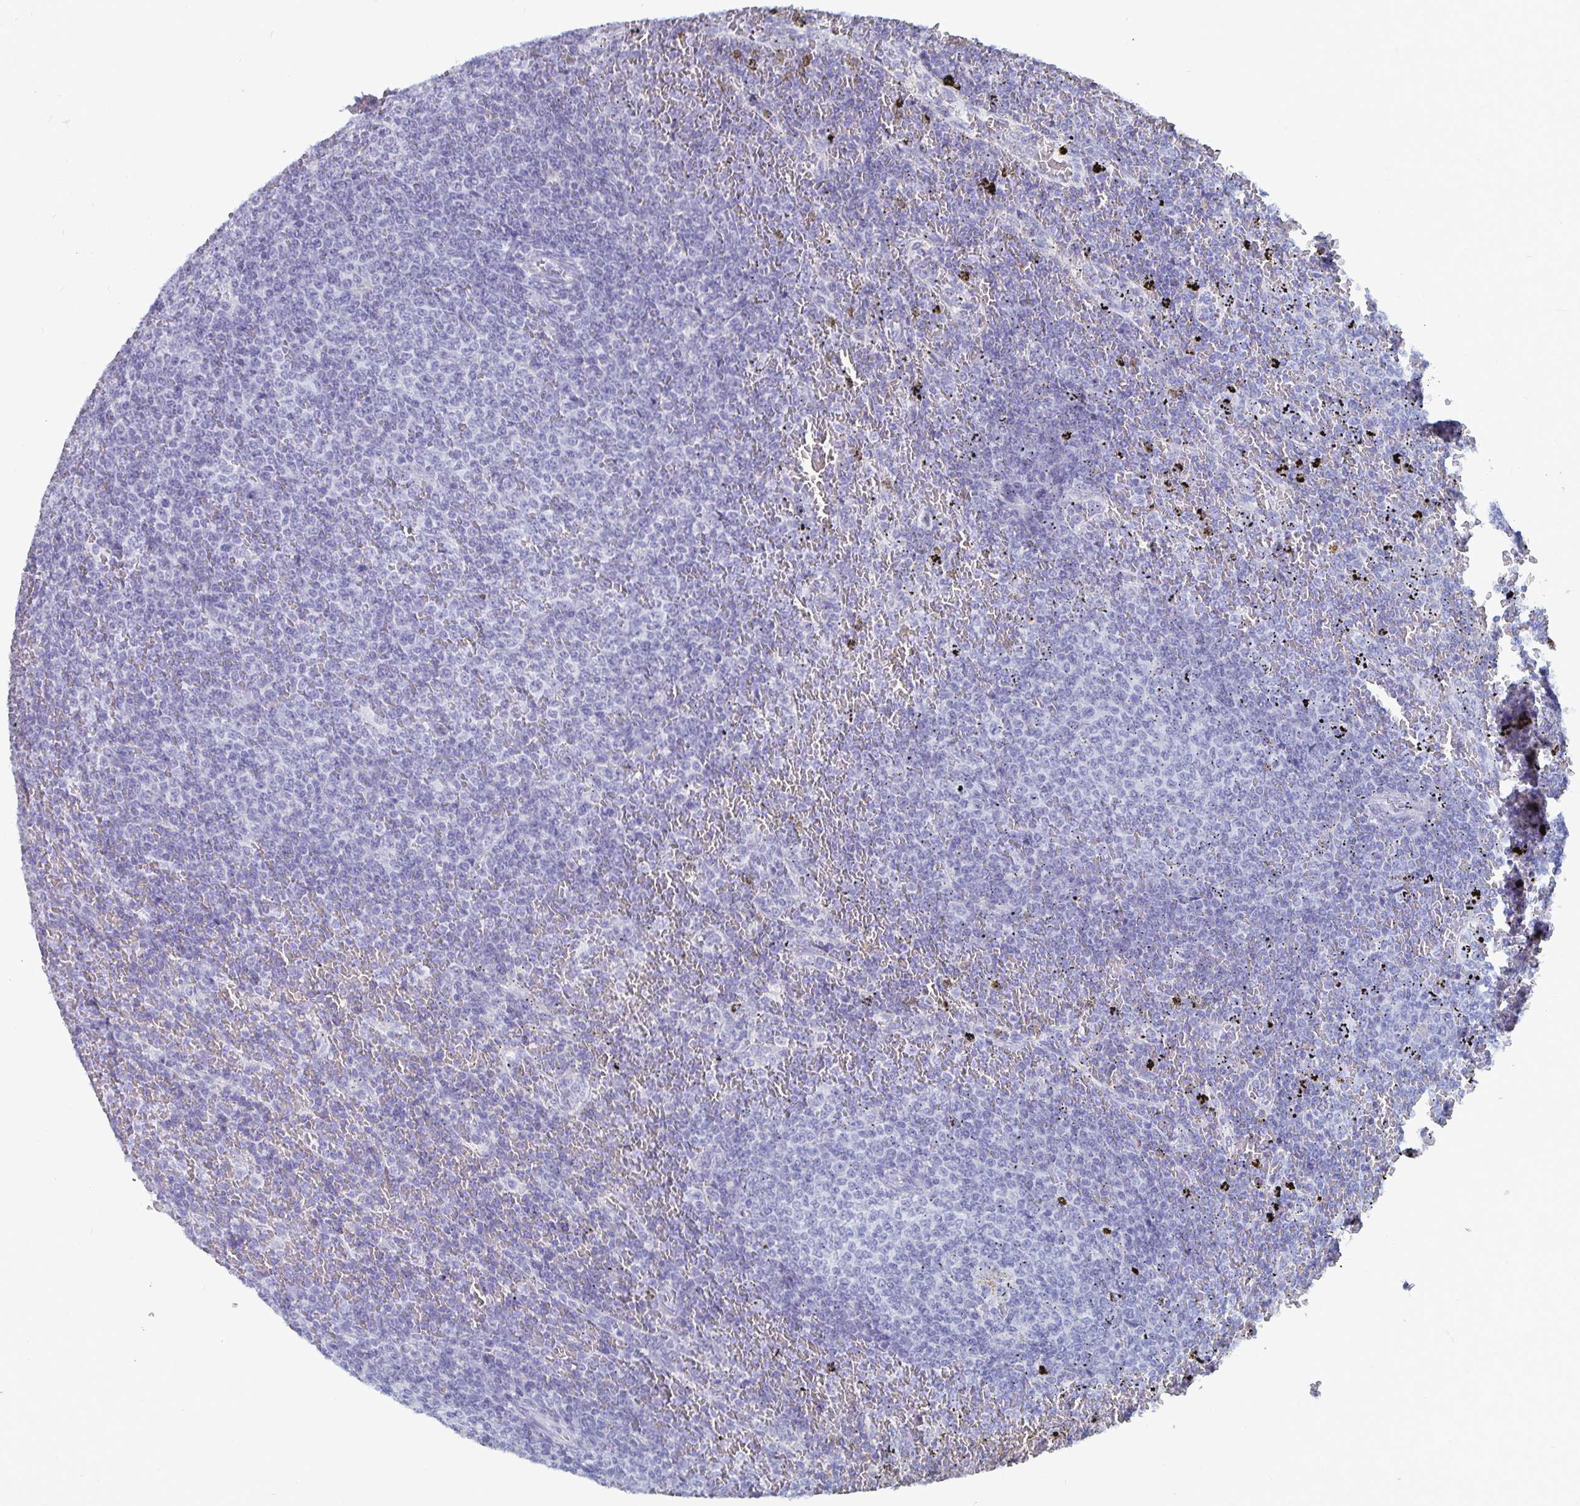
{"staining": {"intensity": "negative", "quantity": "none", "location": "none"}, "tissue": "lymphoma", "cell_type": "Tumor cells", "image_type": "cancer", "snomed": [{"axis": "morphology", "description": "Malignant lymphoma, non-Hodgkin's type, Low grade"}, {"axis": "topography", "description": "Spleen"}], "caption": "Histopathology image shows no protein staining in tumor cells of low-grade malignant lymphoma, non-Hodgkin's type tissue. Nuclei are stained in blue.", "gene": "CFAP69", "patient": {"sex": "female", "age": 77}}